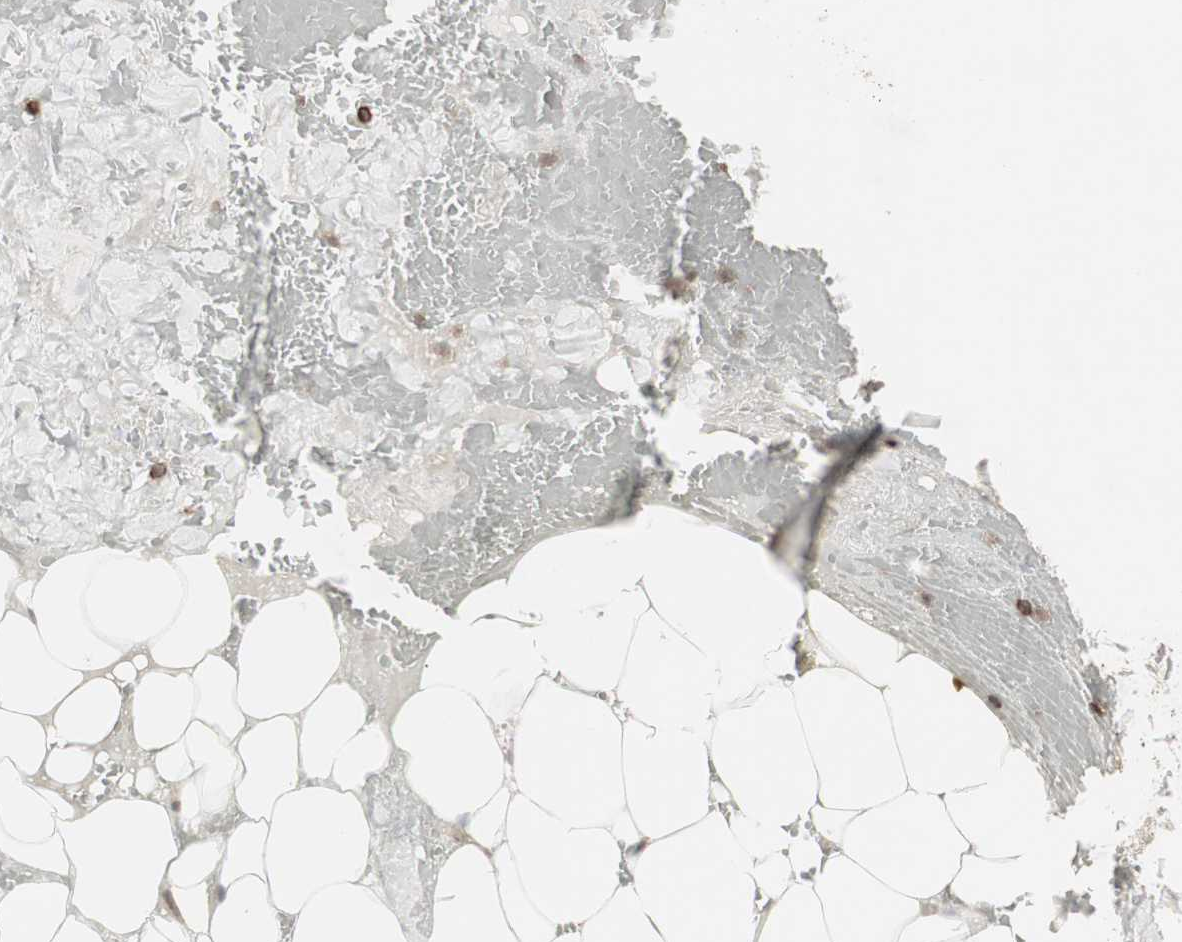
{"staining": {"intensity": "negative", "quantity": "none", "location": "none"}, "tissue": "adipose tissue", "cell_type": "Adipocytes", "image_type": "normal", "snomed": [{"axis": "morphology", "description": "Normal tissue, NOS"}, {"axis": "topography", "description": "Peripheral nerve tissue"}], "caption": "DAB immunohistochemical staining of unremarkable adipose tissue demonstrates no significant positivity in adipocytes.", "gene": "ARHGEF1", "patient": {"sex": "male", "age": 70}}